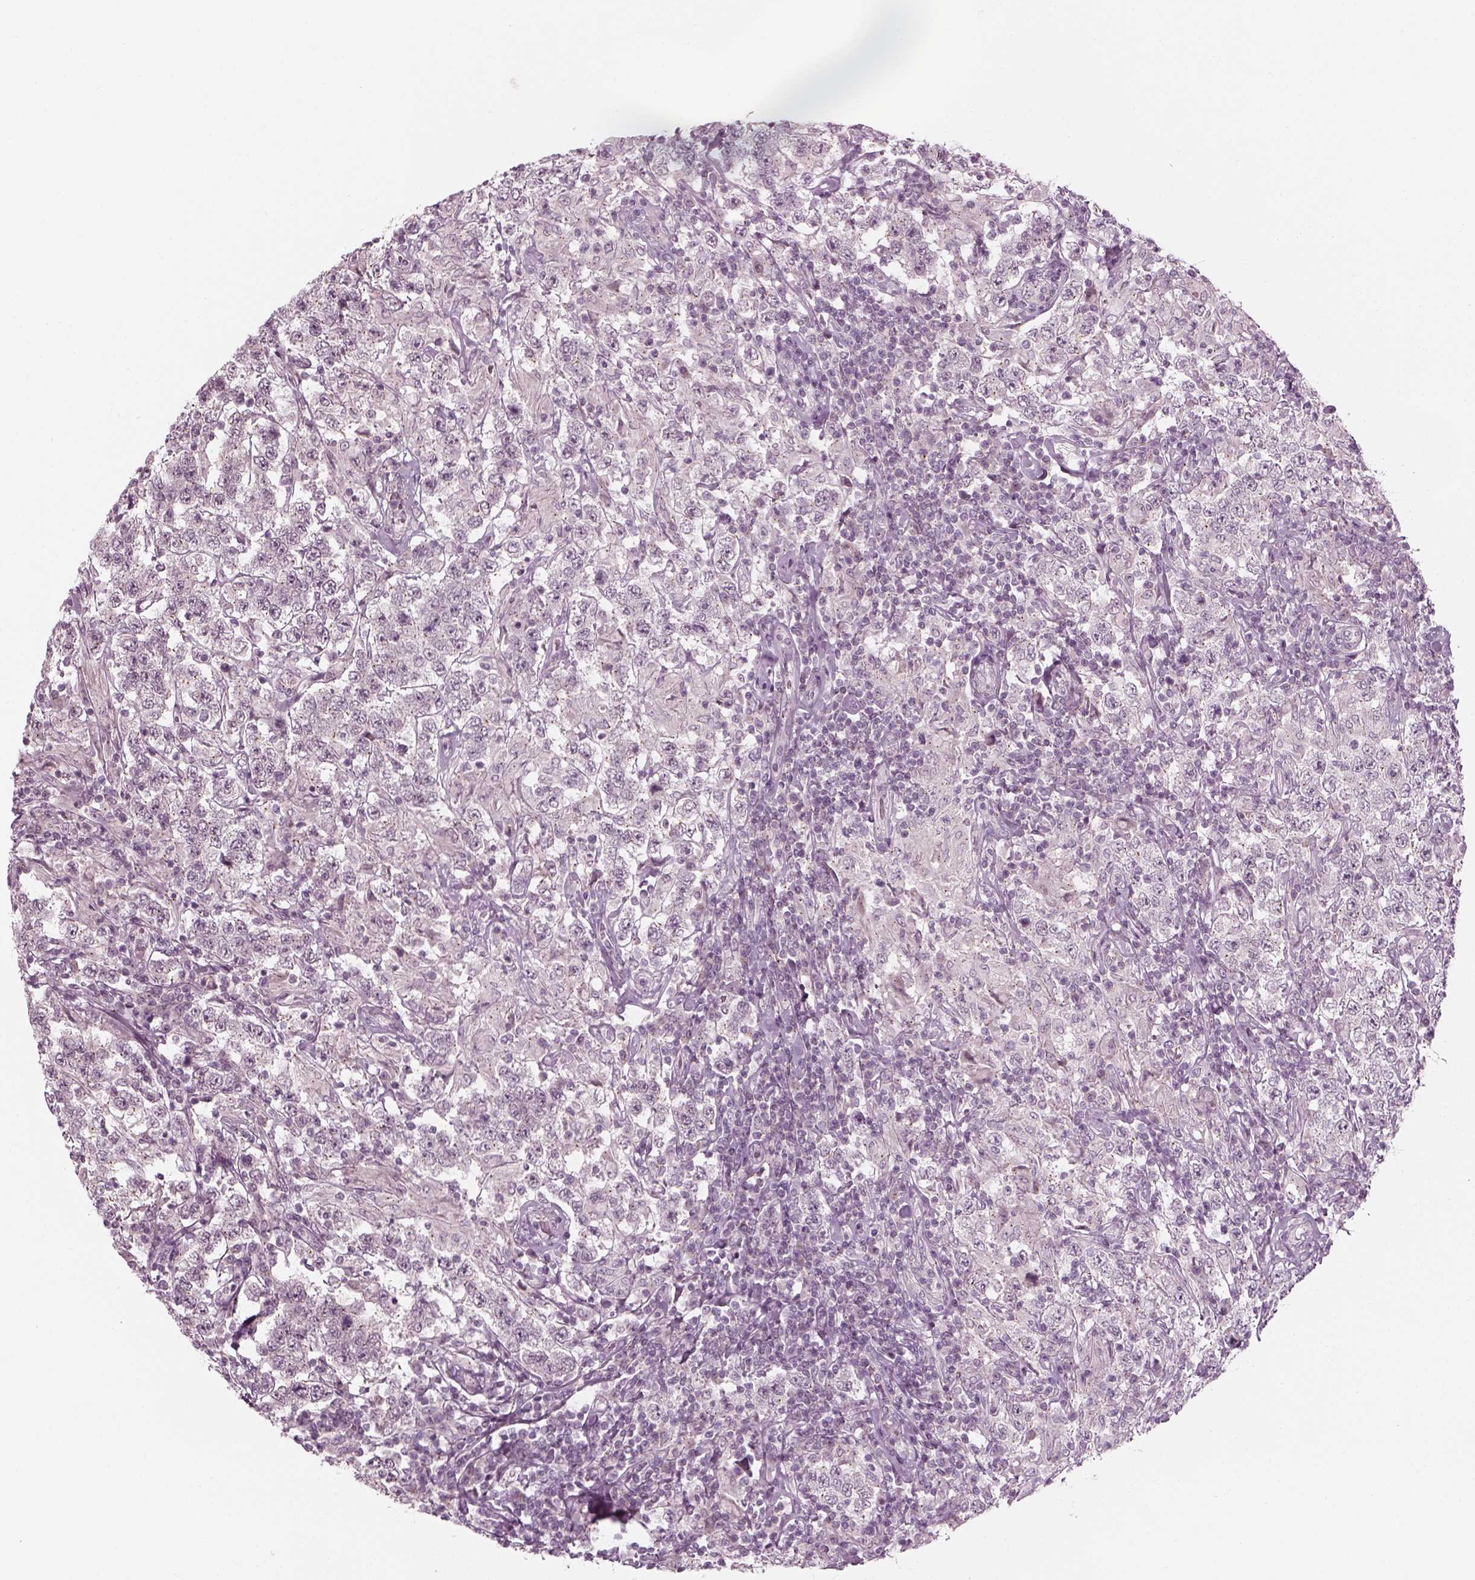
{"staining": {"intensity": "negative", "quantity": "none", "location": "none"}, "tissue": "testis cancer", "cell_type": "Tumor cells", "image_type": "cancer", "snomed": [{"axis": "morphology", "description": "Seminoma, NOS"}, {"axis": "morphology", "description": "Carcinoma, Embryonal, NOS"}, {"axis": "topography", "description": "Testis"}], "caption": "This is a image of immunohistochemistry (IHC) staining of testis cancer, which shows no expression in tumor cells.", "gene": "MLIP", "patient": {"sex": "male", "age": 41}}